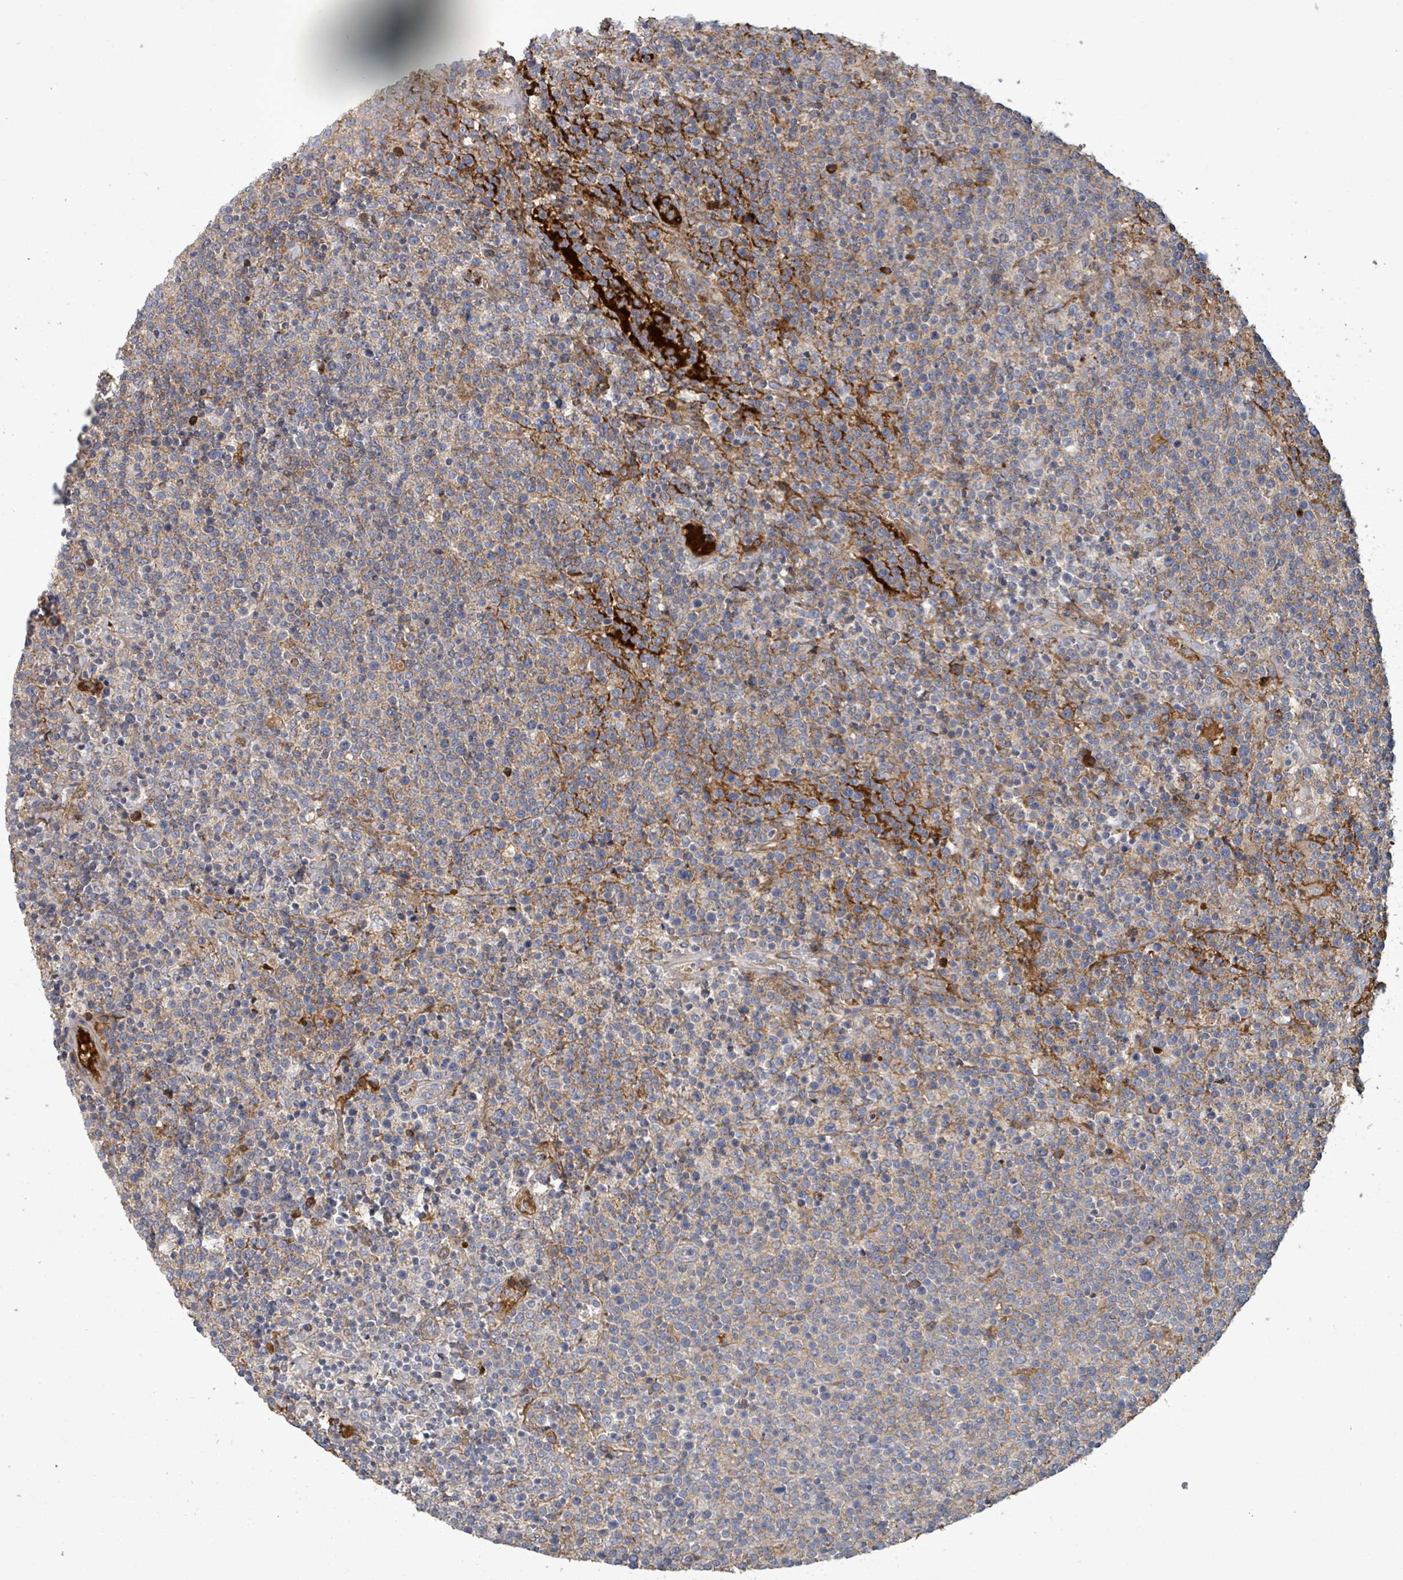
{"staining": {"intensity": "negative", "quantity": "none", "location": "none"}, "tissue": "lymphoma", "cell_type": "Tumor cells", "image_type": "cancer", "snomed": [{"axis": "morphology", "description": "Malignant lymphoma, non-Hodgkin's type, High grade"}, {"axis": "topography", "description": "Lymph node"}], "caption": "The micrograph demonstrates no staining of tumor cells in lymphoma.", "gene": "GRM8", "patient": {"sex": "male", "age": 61}}